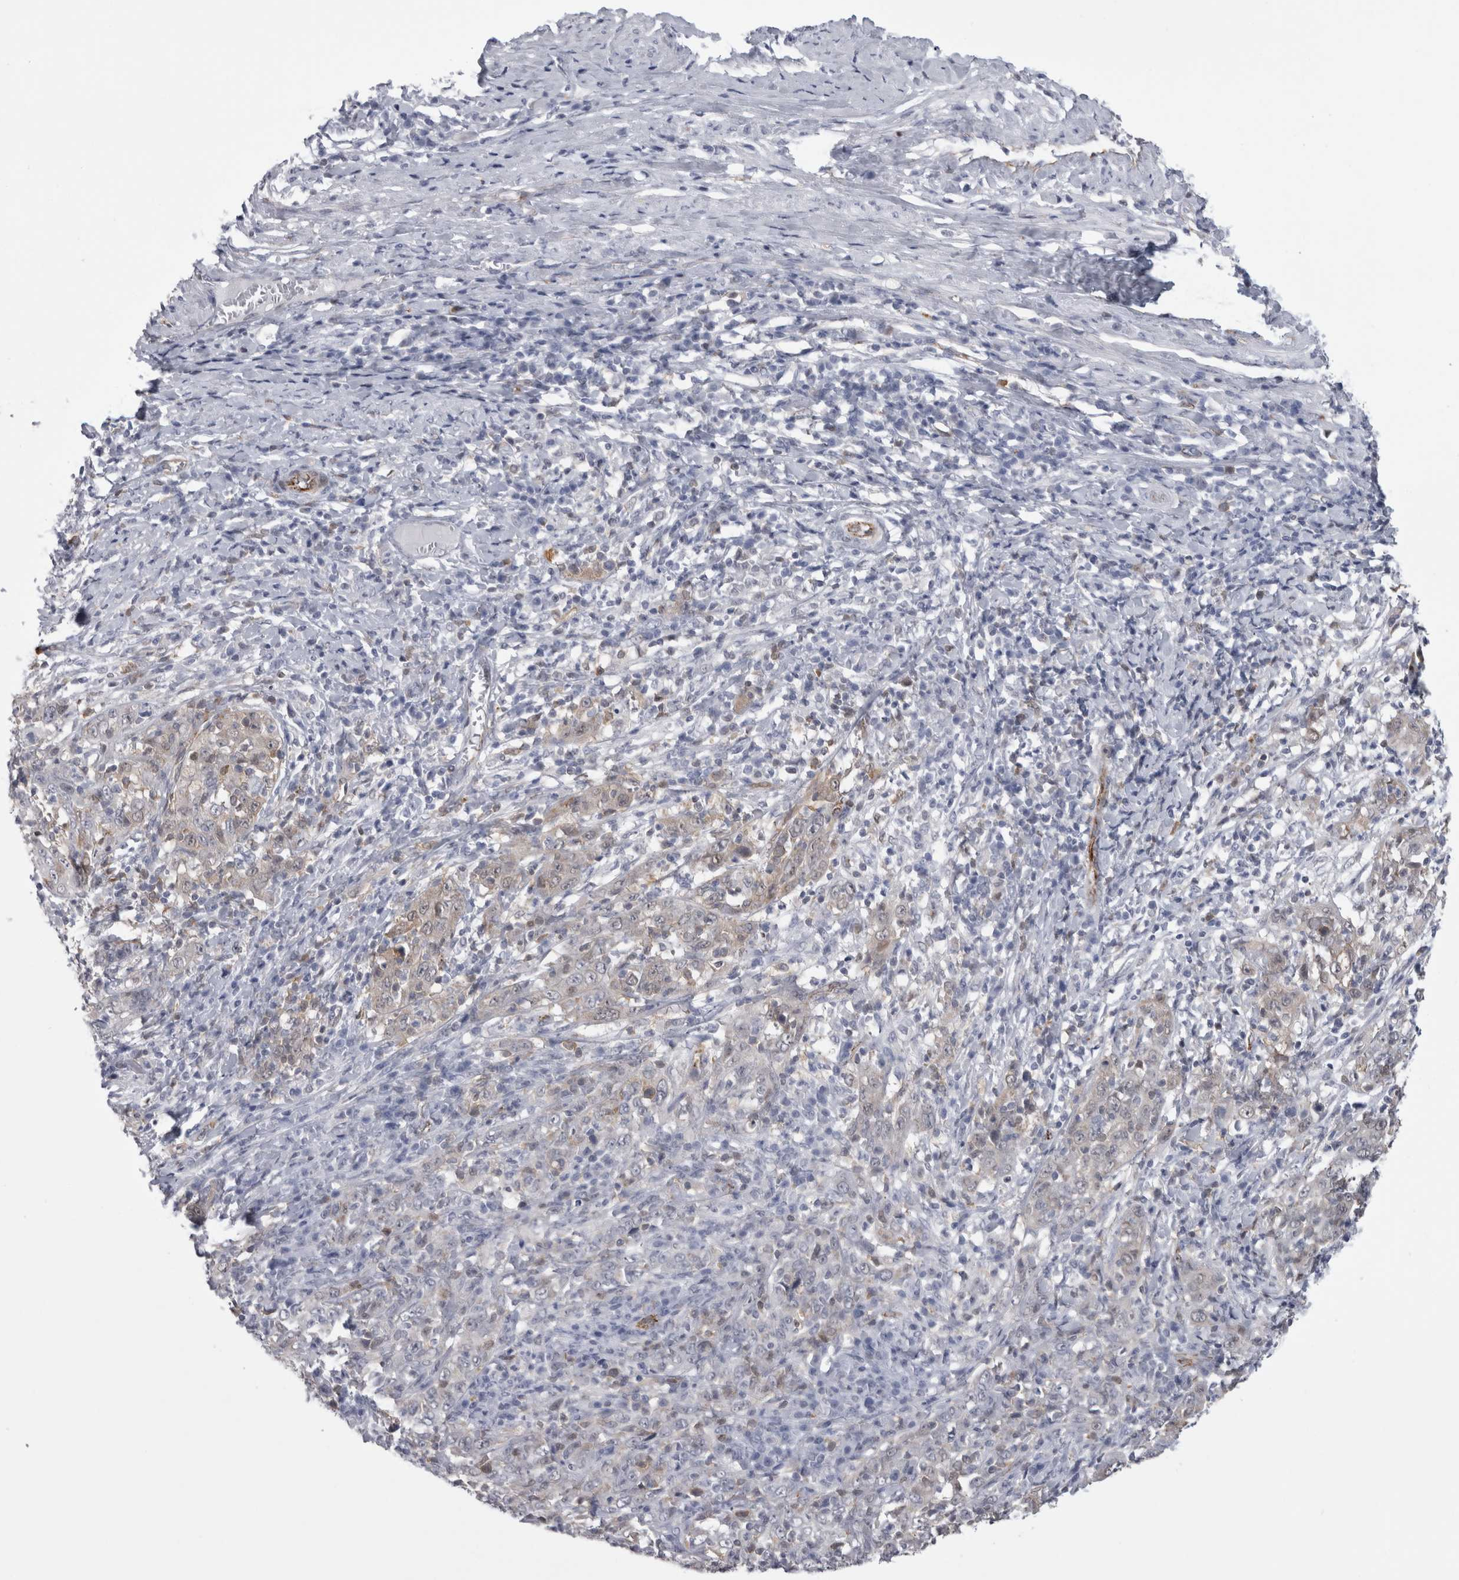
{"staining": {"intensity": "weak", "quantity": "<25%", "location": "cytoplasmic/membranous"}, "tissue": "cervical cancer", "cell_type": "Tumor cells", "image_type": "cancer", "snomed": [{"axis": "morphology", "description": "Squamous cell carcinoma, NOS"}, {"axis": "topography", "description": "Cervix"}], "caption": "The image reveals no significant staining in tumor cells of cervical cancer.", "gene": "ACOT7", "patient": {"sex": "female", "age": 46}}